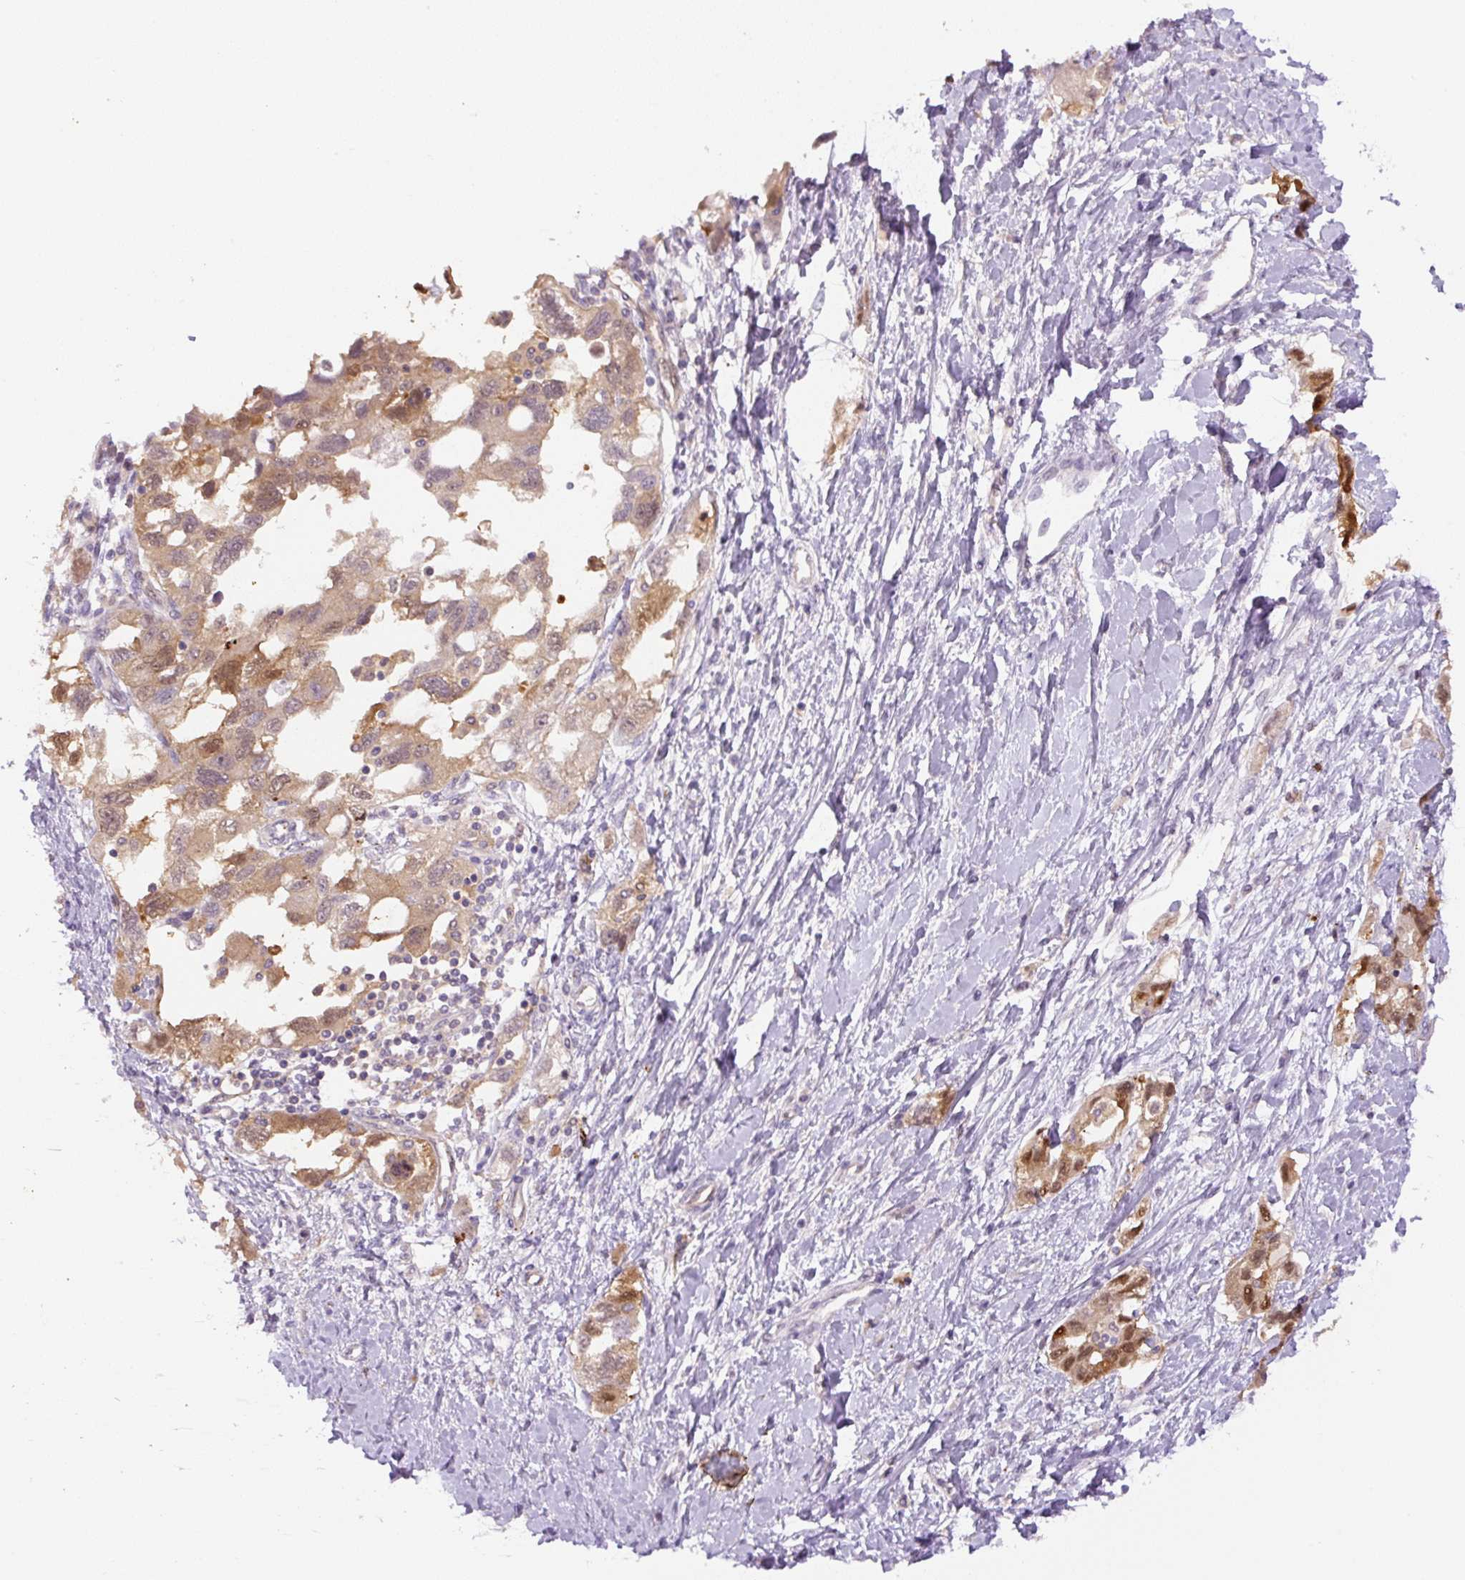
{"staining": {"intensity": "moderate", "quantity": ">75%", "location": "cytoplasmic/membranous,nuclear"}, "tissue": "ovarian cancer", "cell_type": "Tumor cells", "image_type": "cancer", "snomed": [{"axis": "morphology", "description": "Carcinoma, NOS"}, {"axis": "morphology", "description": "Cystadenocarcinoma, serous, NOS"}, {"axis": "topography", "description": "Ovary"}], "caption": "Immunohistochemistry (IHC) (DAB (3,3'-diaminobenzidine)) staining of ovarian cancer exhibits moderate cytoplasmic/membranous and nuclear protein expression in approximately >75% of tumor cells.", "gene": "SPSB2", "patient": {"sex": "female", "age": 69}}